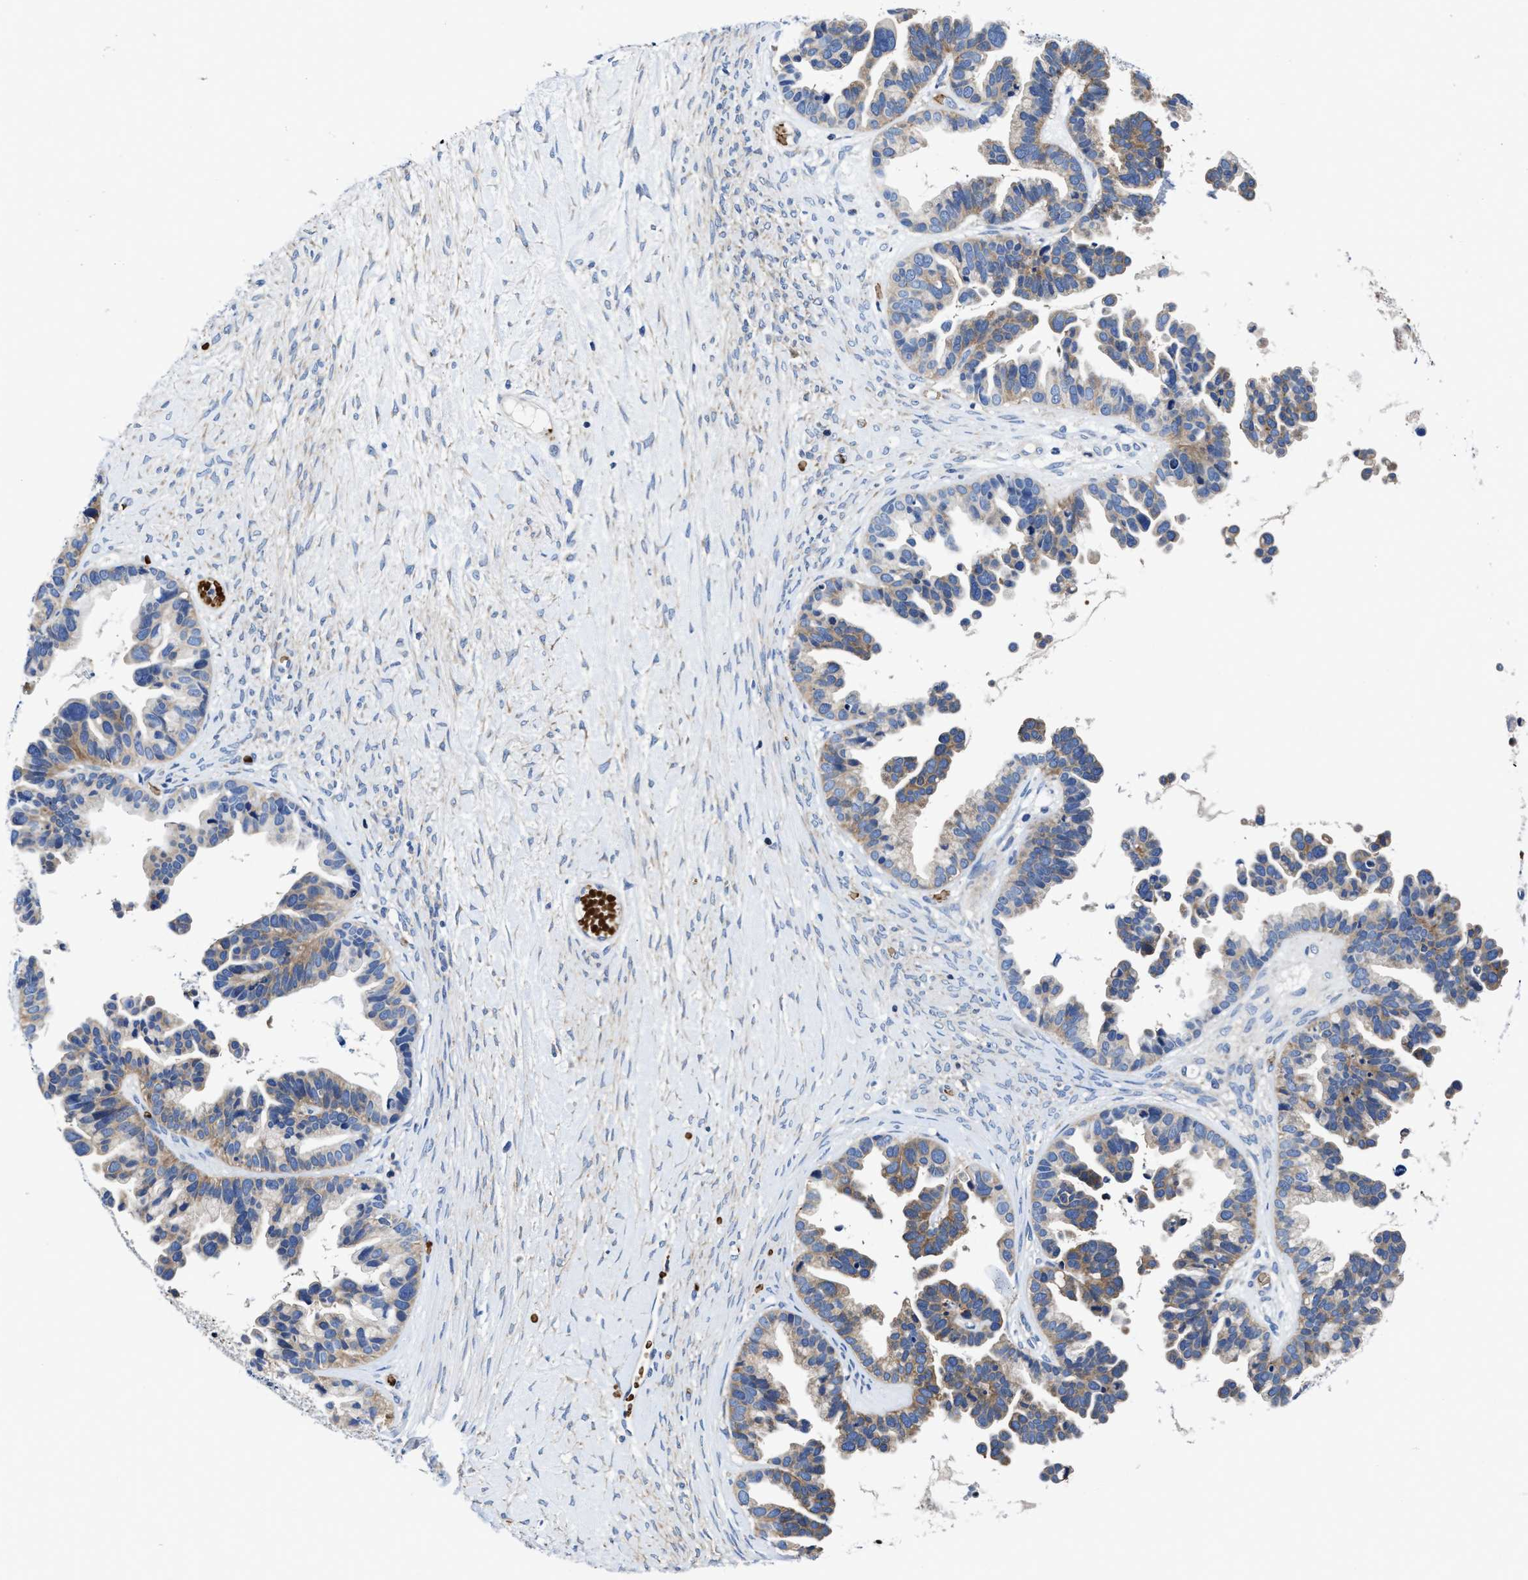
{"staining": {"intensity": "weak", "quantity": ">75%", "location": "cytoplasmic/membranous"}, "tissue": "ovarian cancer", "cell_type": "Tumor cells", "image_type": "cancer", "snomed": [{"axis": "morphology", "description": "Cystadenocarcinoma, serous, NOS"}, {"axis": "topography", "description": "Ovary"}], "caption": "Weak cytoplasmic/membranous expression is appreciated in approximately >75% of tumor cells in ovarian serous cystadenocarcinoma.", "gene": "PHLPP1", "patient": {"sex": "female", "age": 56}}